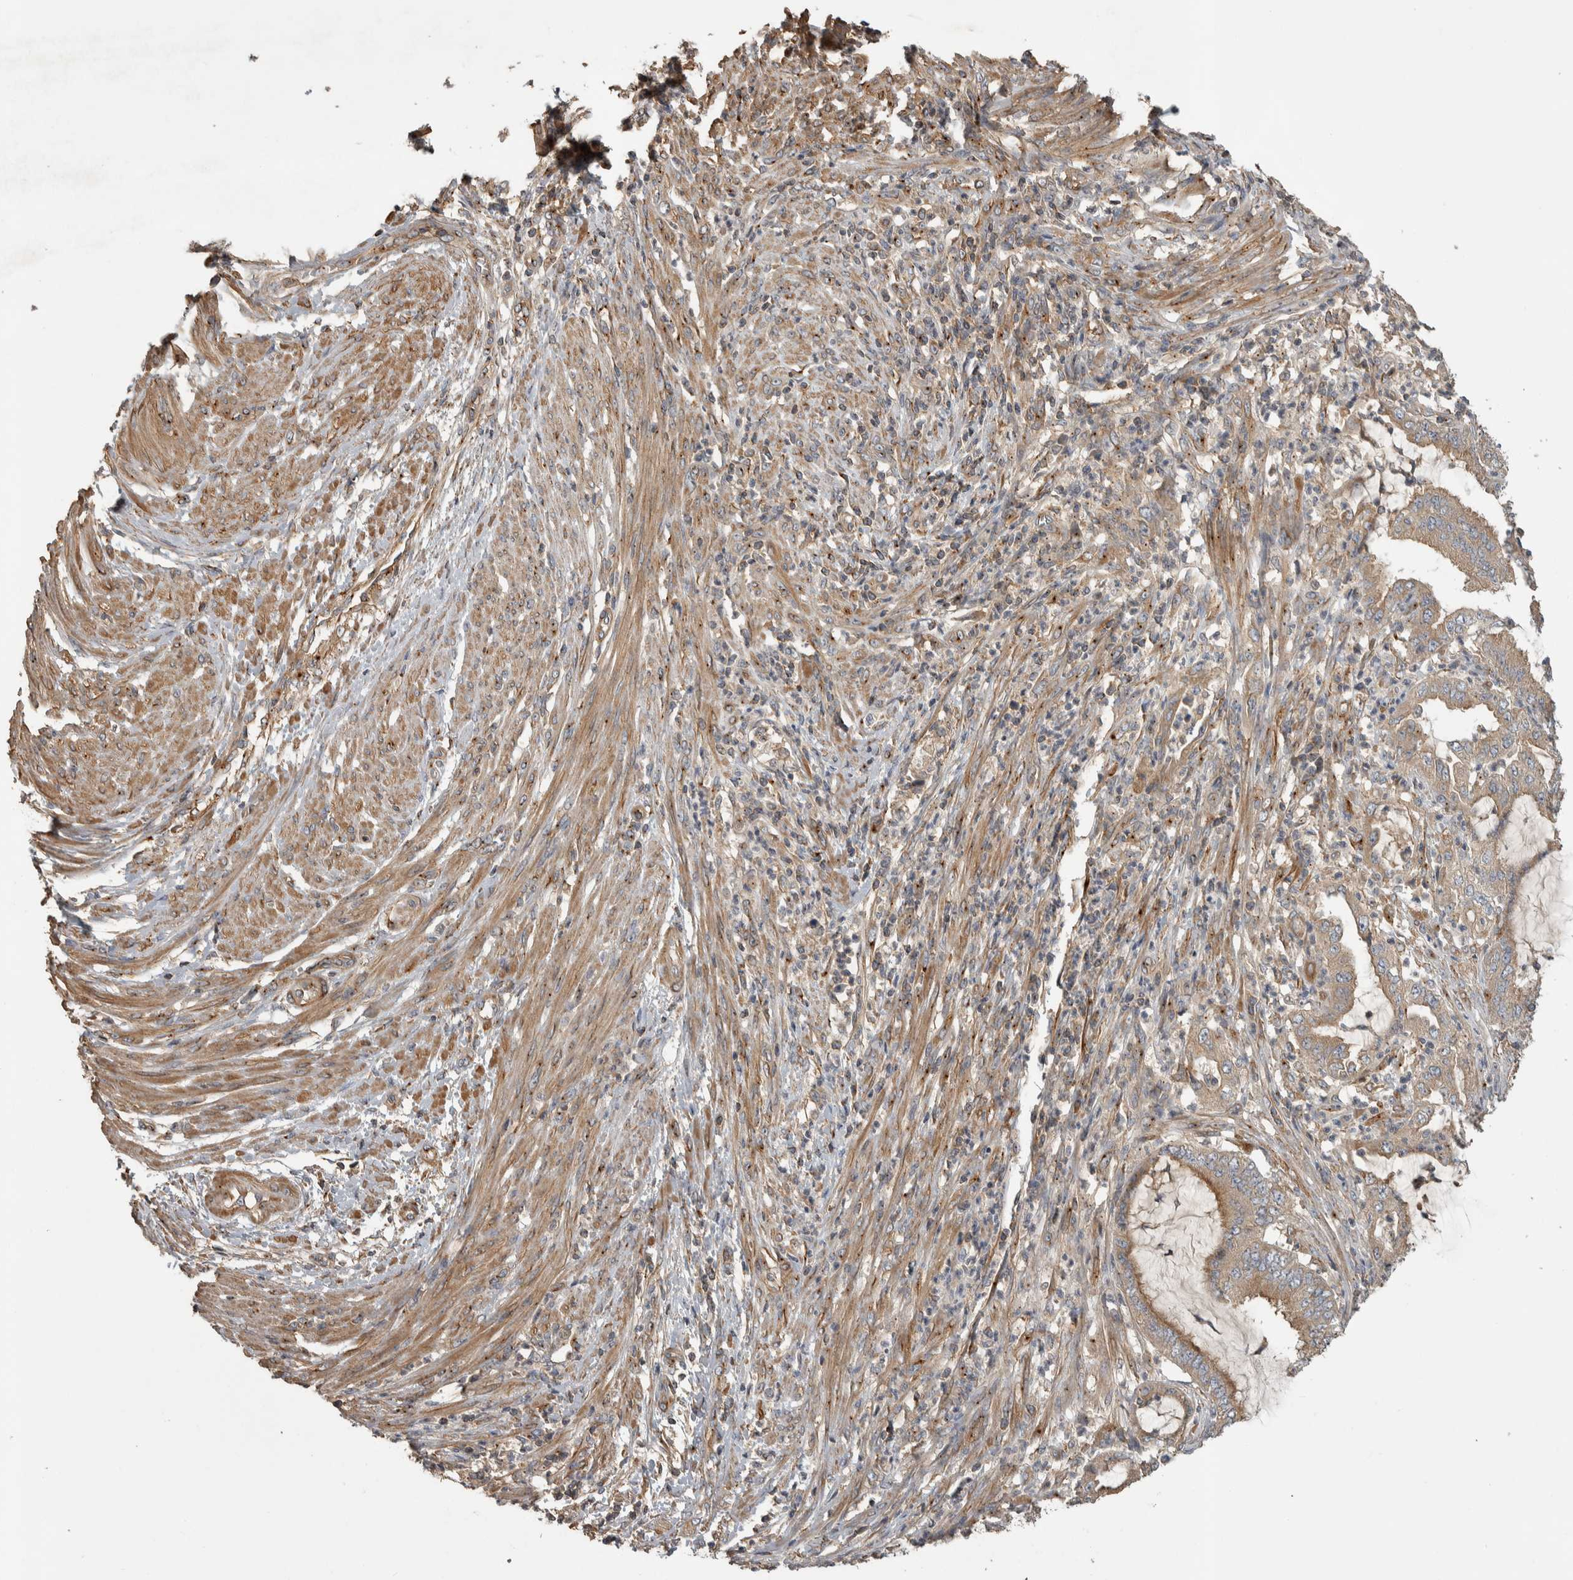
{"staining": {"intensity": "moderate", "quantity": ">75%", "location": "cytoplasmic/membranous"}, "tissue": "endometrial cancer", "cell_type": "Tumor cells", "image_type": "cancer", "snomed": [{"axis": "morphology", "description": "Adenocarcinoma, NOS"}, {"axis": "topography", "description": "Endometrium"}], "caption": "Protein staining shows moderate cytoplasmic/membranous staining in approximately >75% of tumor cells in endometrial cancer (adenocarcinoma).", "gene": "IFRD1", "patient": {"sex": "female", "age": 51}}